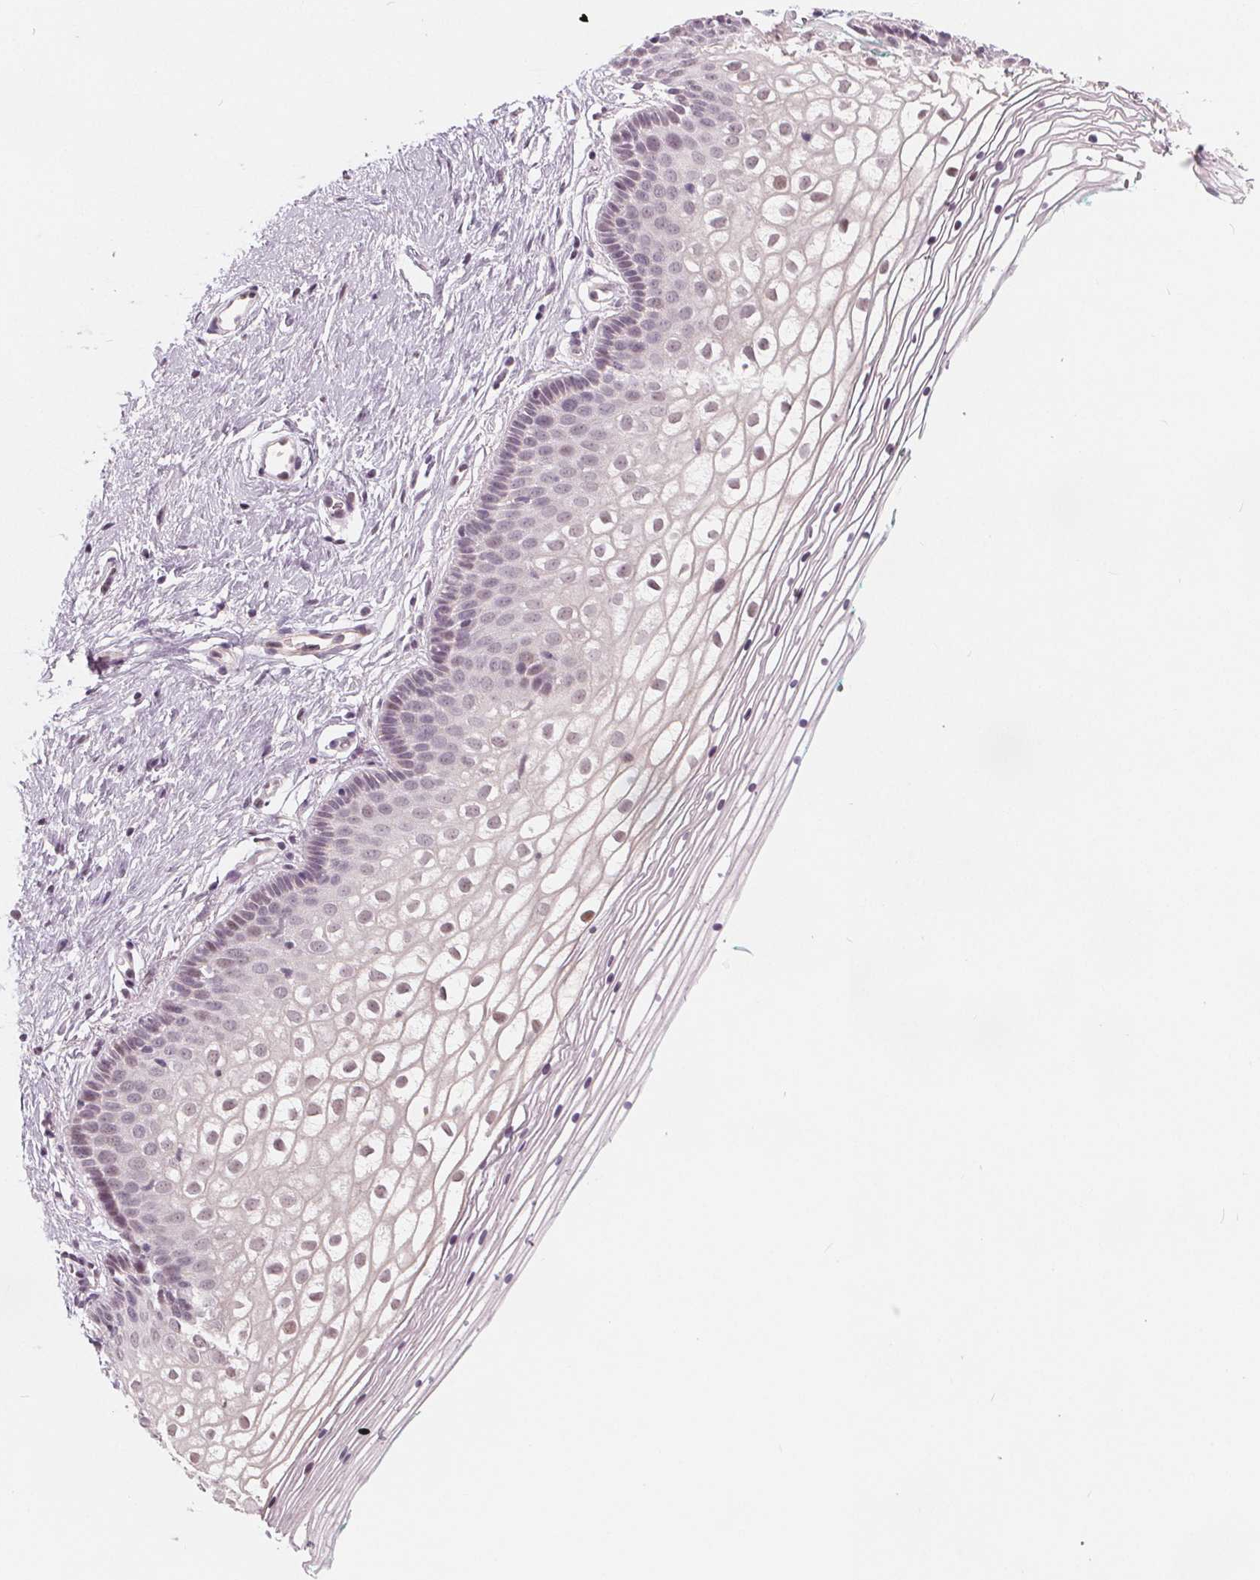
{"staining": {"intensity": "weak", "quantity": "25%-75%", "location": "nuclear"}, "tissue": "vagina", "cell_type": "Squamous epithelial cells", "image_type": "normal", "snomed": [{"axis": "morphology", "description": "Normal tissue, NOS"}, {"axis": "topography", "description": "Vagina"}], "caption": "IHC (DAB (3,3'-diaminobenzidine)) staining of normal human vagina reveals weak nuclear protein staining in approximately 25%-75% of squamous epithelial cells.", "gene": "NUP210L", "patient": {"sex": "female", "age": 36}}